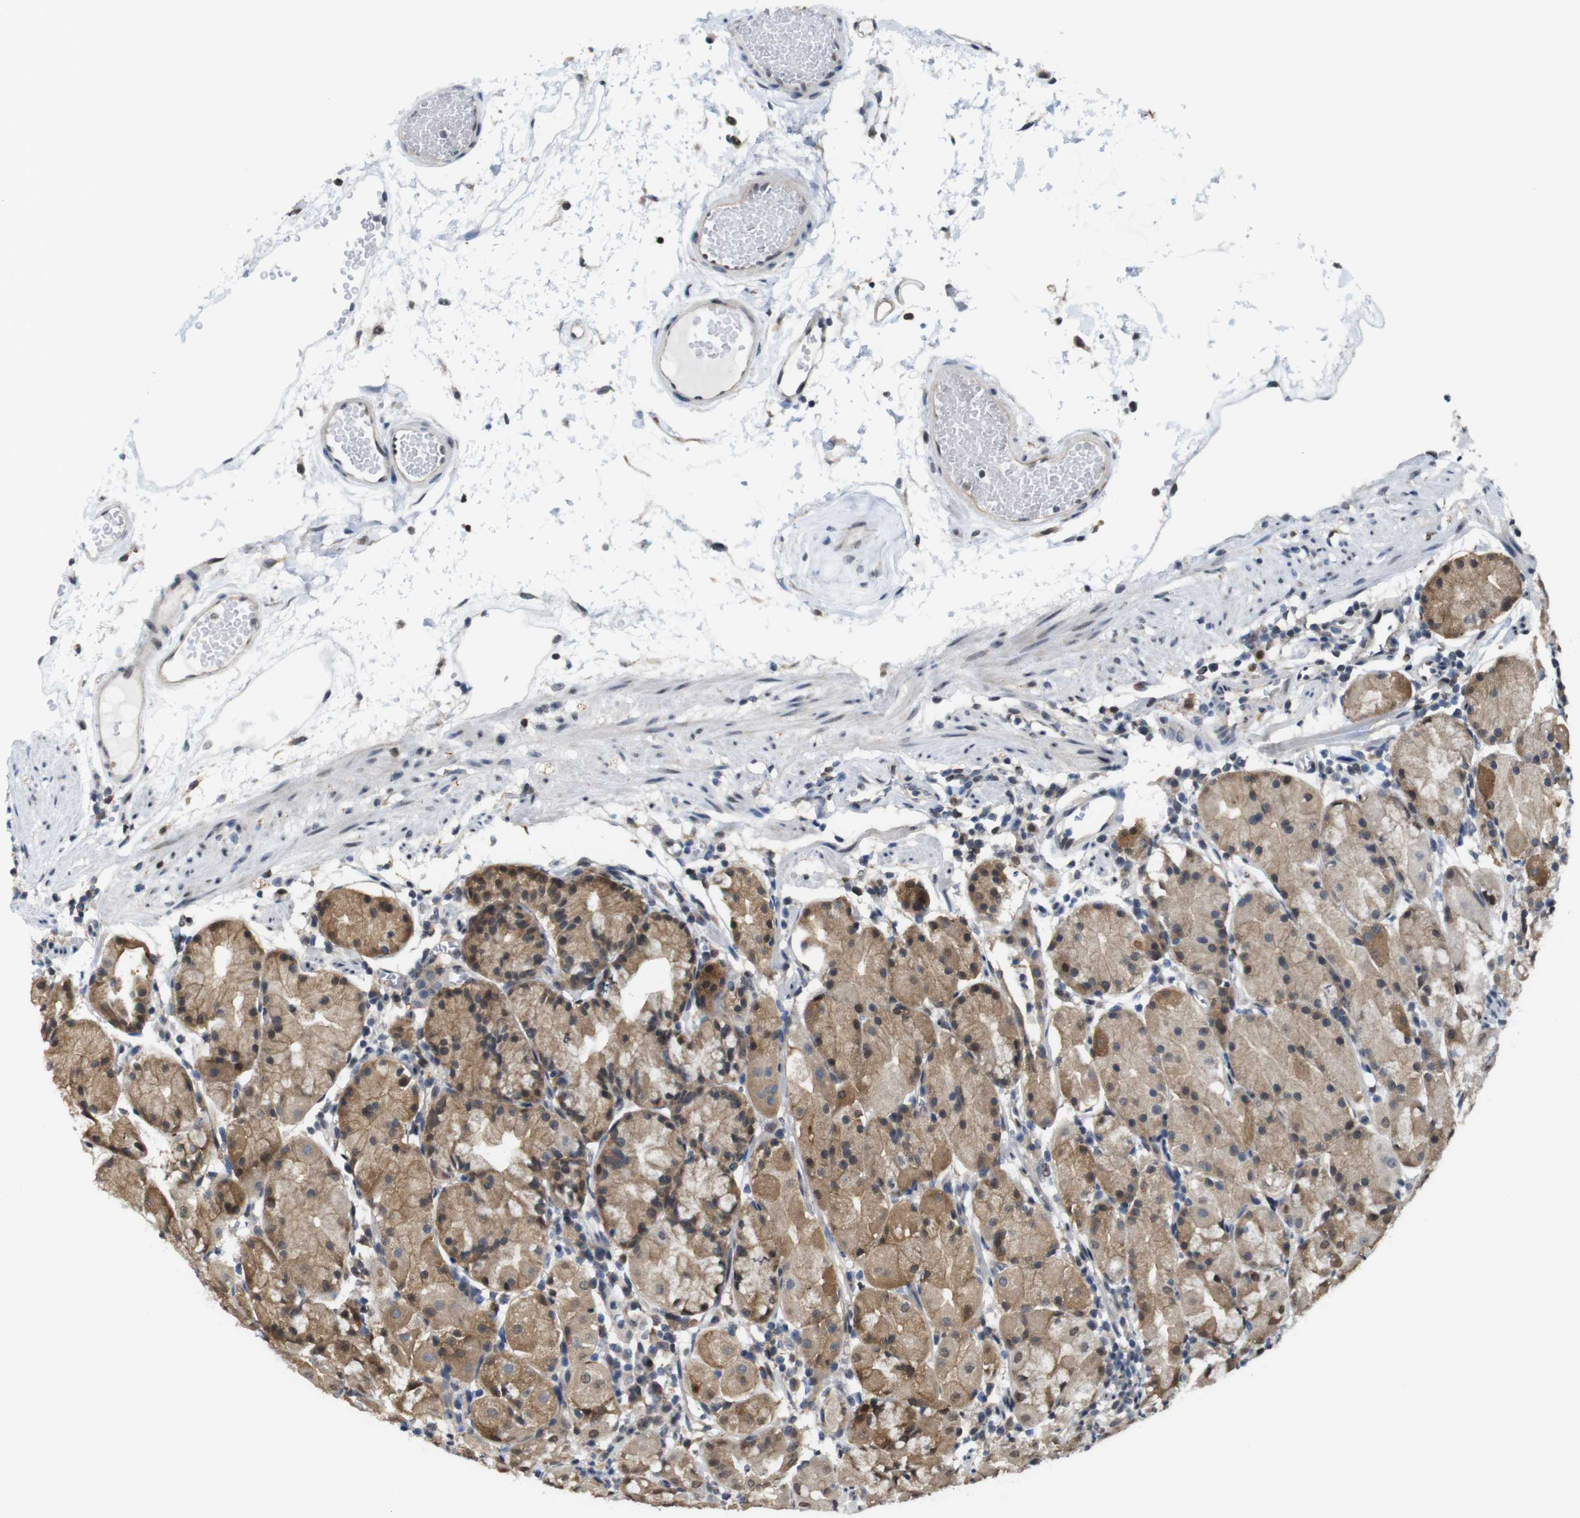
{"staining": {"intensity": "moderate", "quantity": ">75%", "location": "cytoplasmic/membranous,nuclear"}, "tissue": "stomach", "cell_type": "Glandular cells", "image_type": "normal", "snomed": [{"axis": "morphology", "description": "Normal tissue, NOS"}, {"axis": "topography", "description": "Stomach"}, {"axis": "topography", "description": "Stomach, lower"}], "caption": "Immunohistochemical staining of normal stomach shows medium levels of moderate cytoplasmic/membranous,nuclear positivity in about >75% of glandular cells. Using DAB (brown) and hematoxylin (blue) stains, captured at high magnification using brightfield microscopy.", "gene": "PNMA8A", "patient": {"sex": "female", "age": 75}}